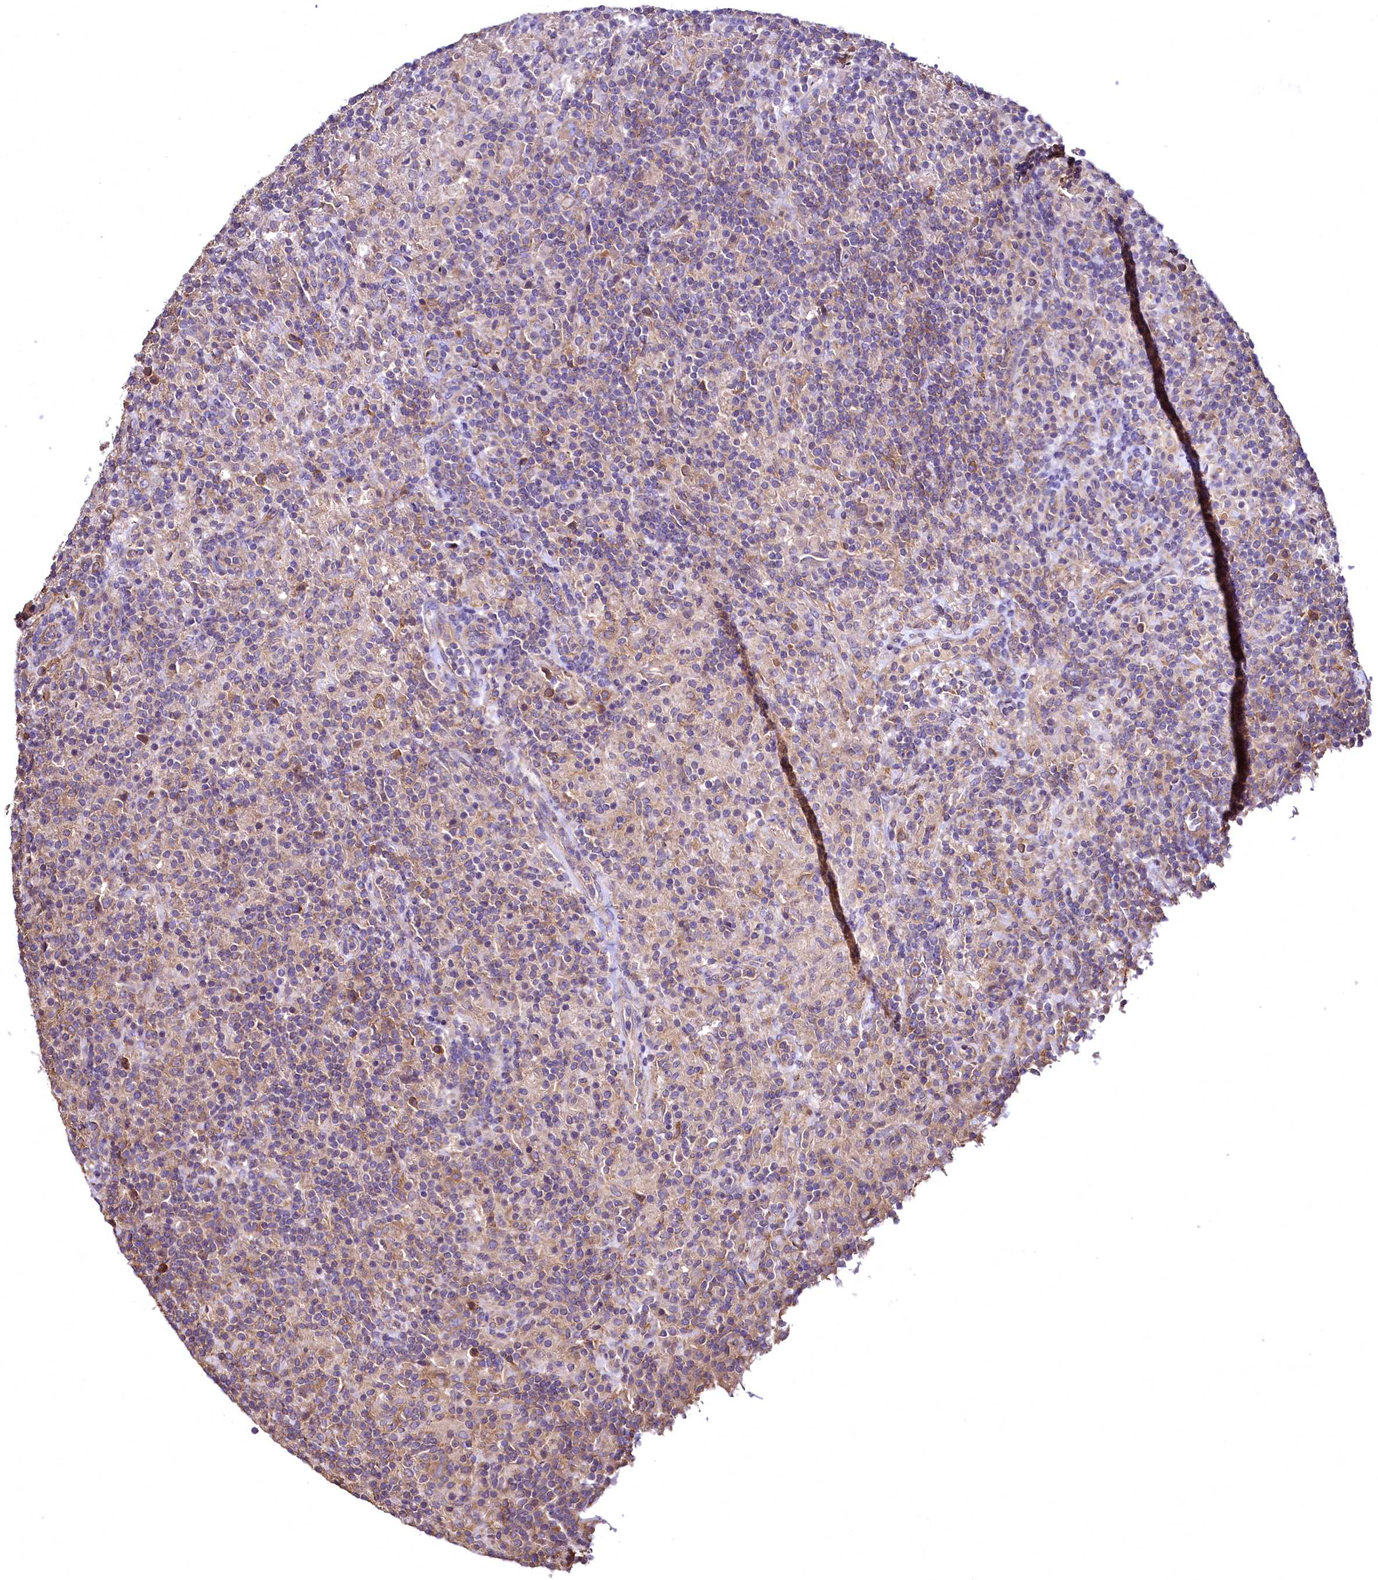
{"staining": {"intensity": "moderate", "quantity": ">75%", "location": "cytoplasmic/membranous"}, "tissue": "lymphoma", "cell_type": "Tumor cells", "image_type": "cancer", "snomed": [{"axis": "morphology", "description": "Hodgkin's disease, NOS"}, {"axis": "topography", "description": "Lymph node"}], "caption": "Immunohistochemistry staining of lymphoma, which shows medium levels of moderate cytoplasmic/membranous expression in about >75% of tumor cells indicating moderate cytoplasmic/membranous protein staining. The staining was performed using DAB (brown) for protein detection and nuclei were counterstained in hematoxylin (blue).", "gene": "TBCEL", "patient": {"sex": "male", "age": 70}}